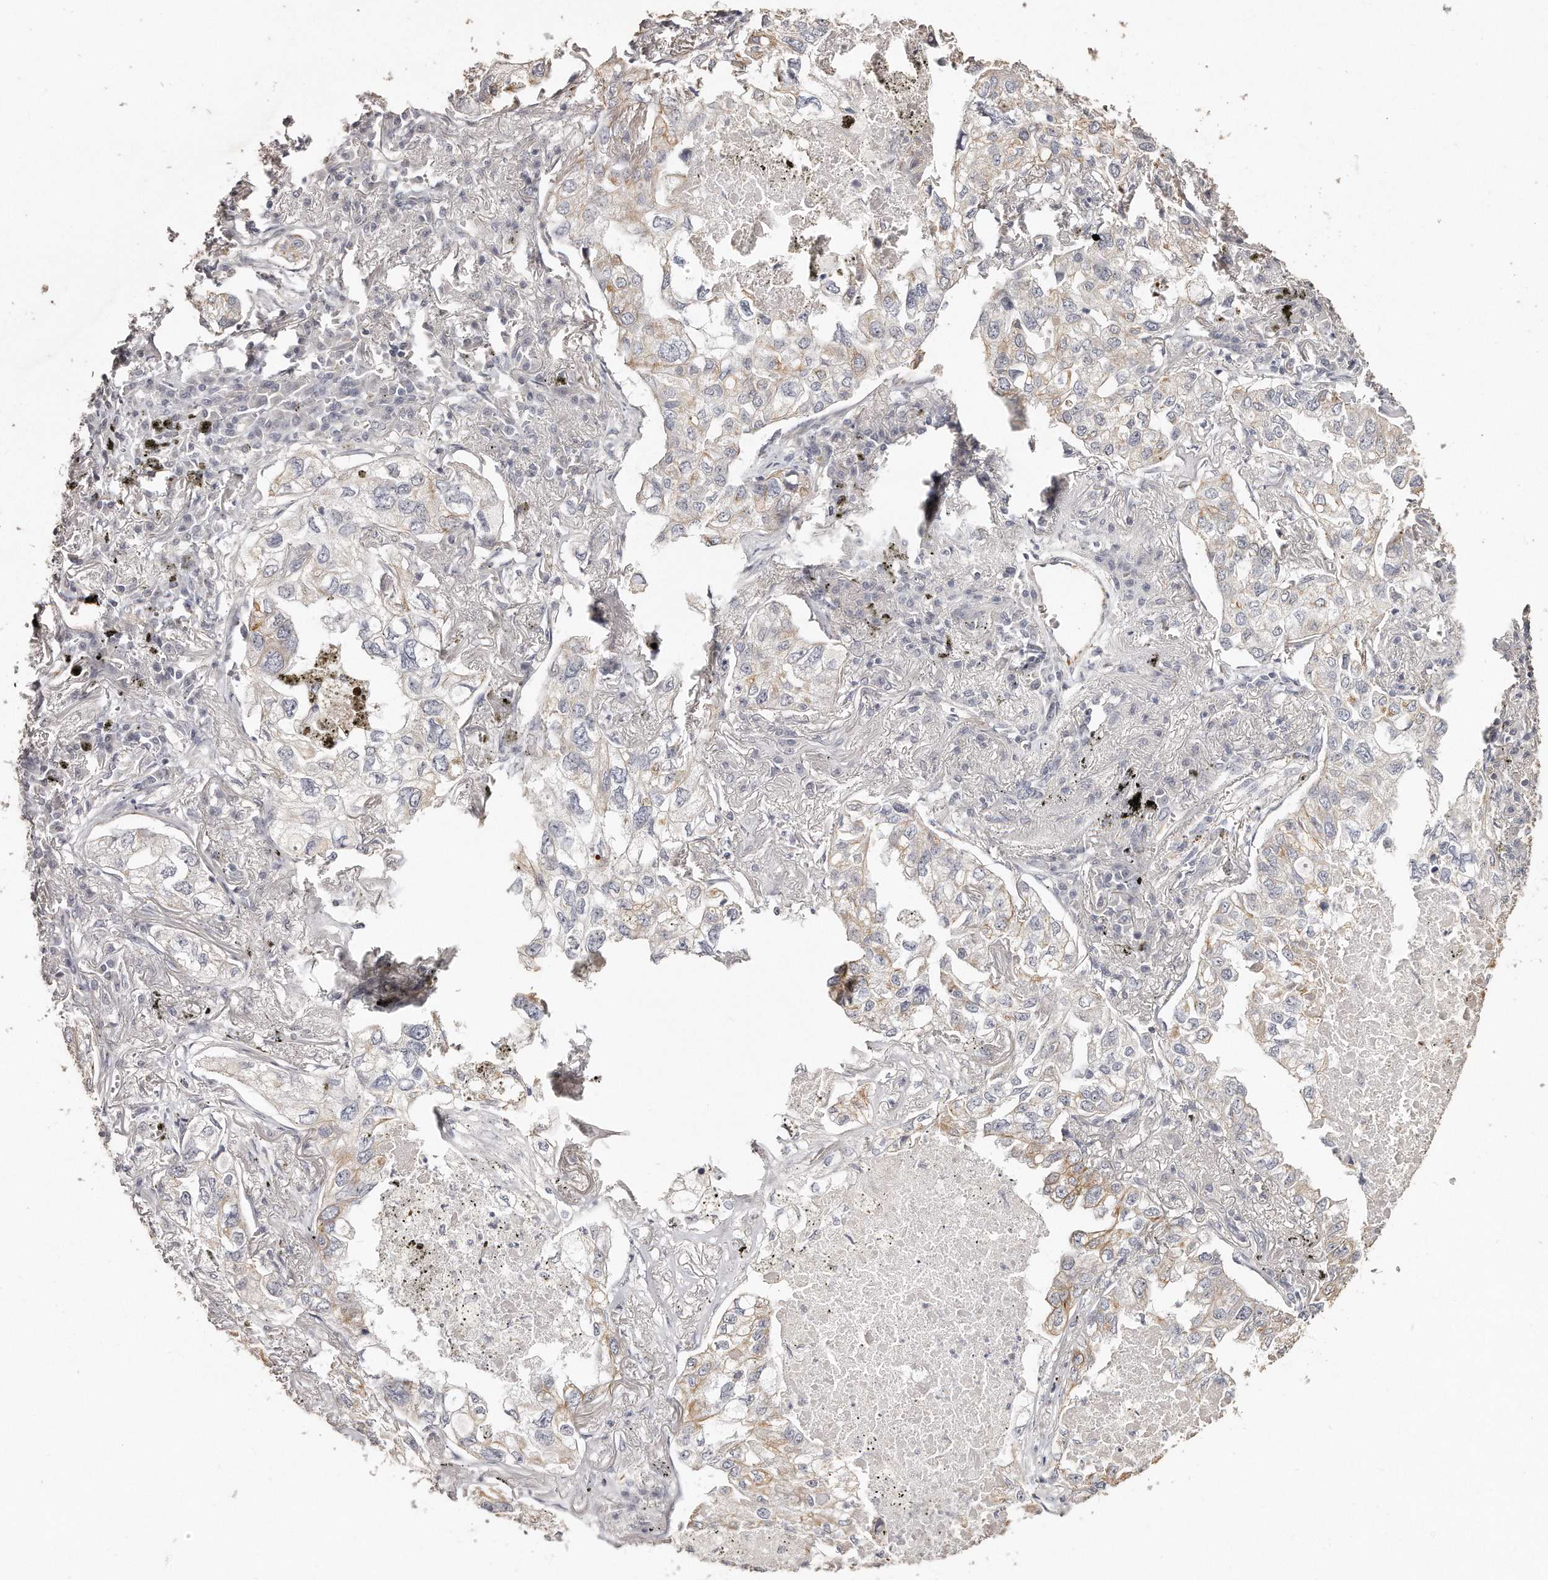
{"staining": {"intensity": "weak", "quantity": "<25%", "location": "cytoplasmic/membranous"}, "tissue": "lung cancer", "cell_type": "Tumor cells", "image_type": "cancer", "snomed": [{"axis": "morphology", "description": "Adenocarcinoma, NOS"}, {"axis": "topography", "description": "Lung"}], "caption": "DAB (3,3'-diaminobenzidine) immunohistochemical staining of human lung adenocarcinoma displays no significant expression in tumor cells.", "gene": "ZYG11A", "patient": {"sex": "male", "age": 65}}